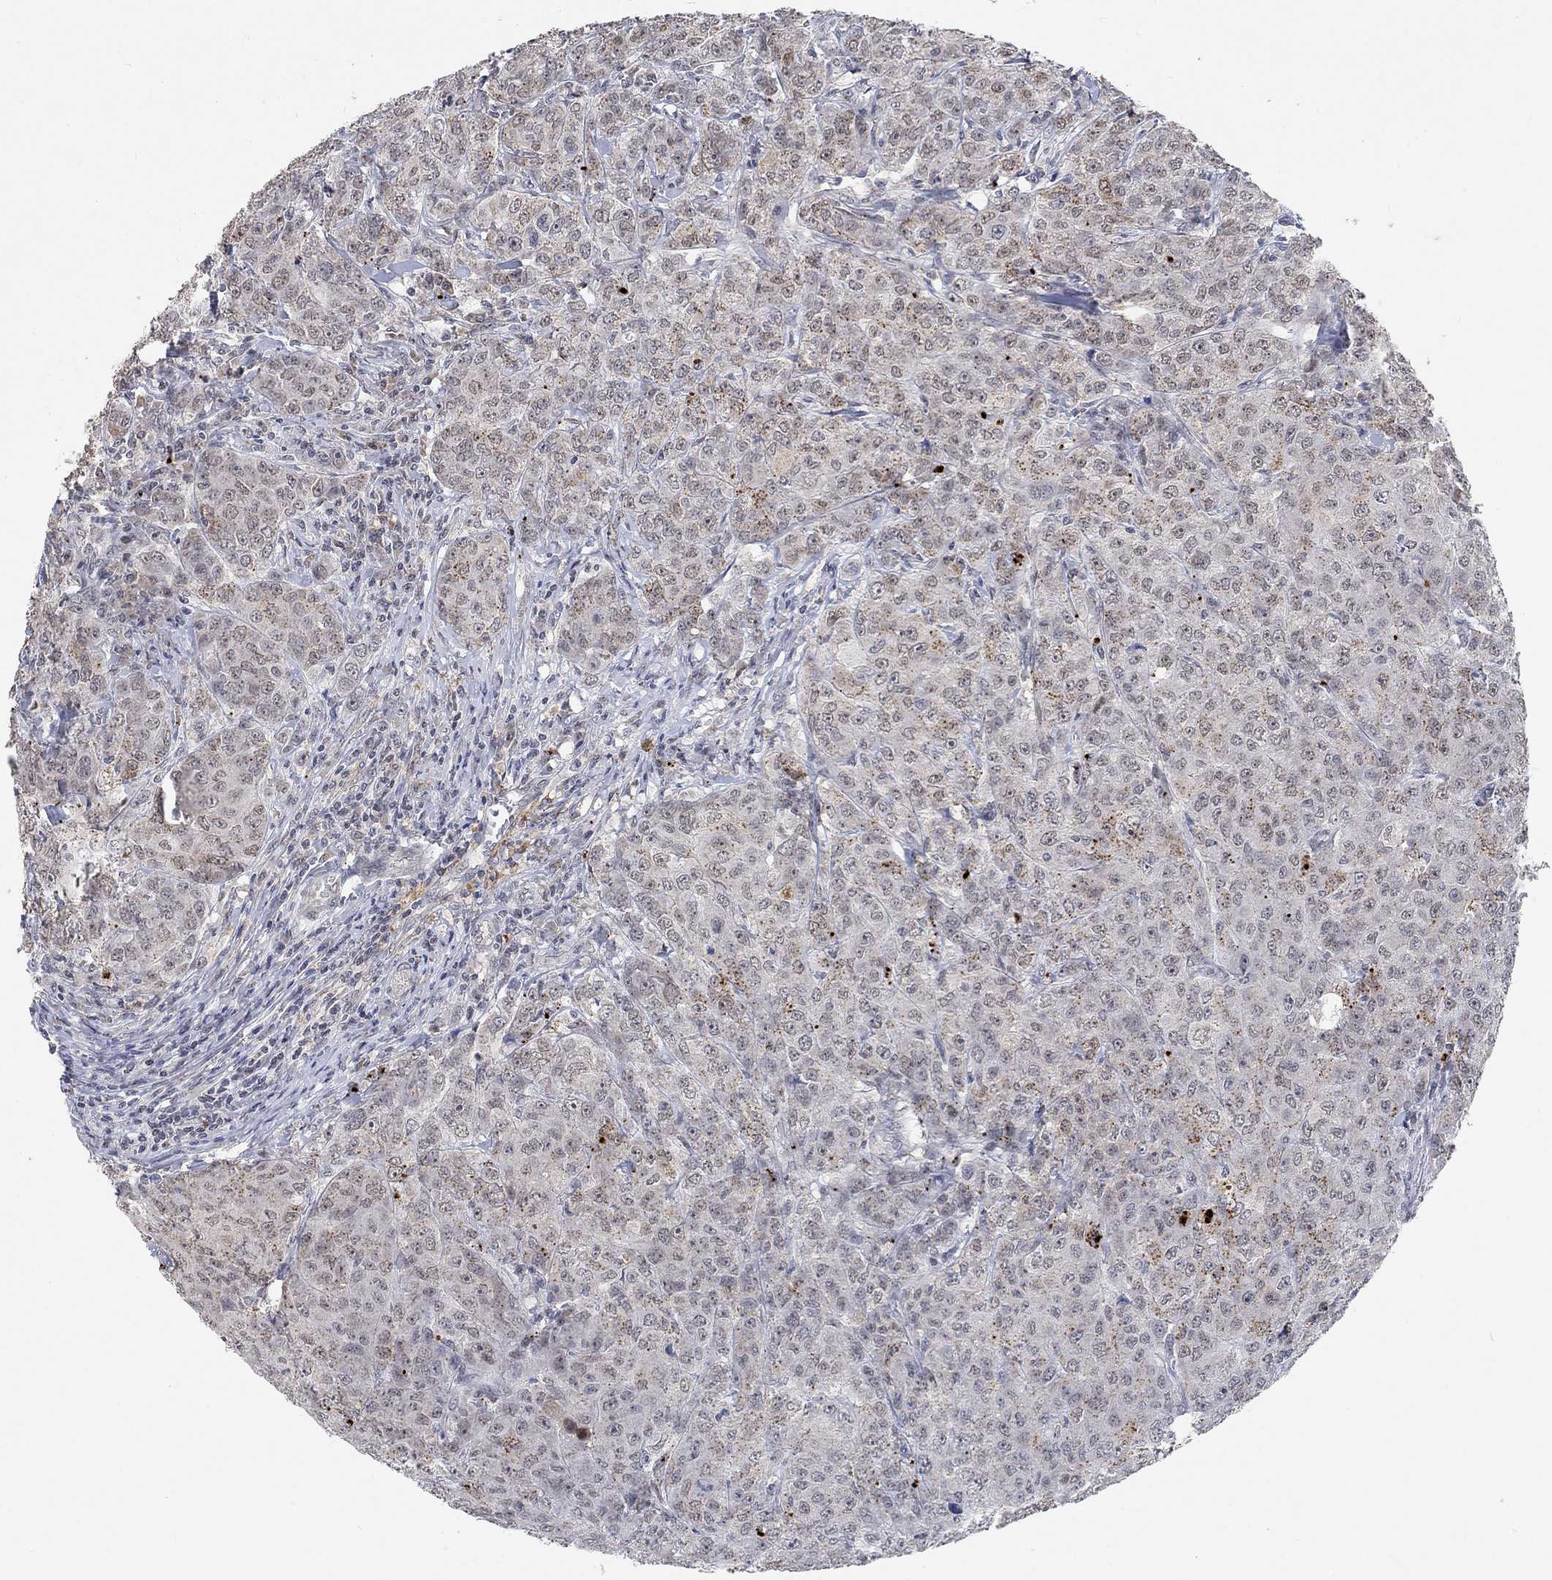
{"staining": {"intensity": "negative", "quantity": "none", "location": "none"}, "tissue": "breast cancer", "cell_type": "Tumor cells", "image_type": "cancer", "snomed": [{"axis": "morphology", "description": "Duct carcinoma"}, {"axis": "topography", "description": "Breast"}], "caption": "Immunohistochemistry micrograph of human breast cancer (infiltrating ductal carcinoma) stained for a protein (brown), which demonstrates no positivity in tumor cells.", "gene": "THAP8", "patient": {"sex": "female", "age": 43}}